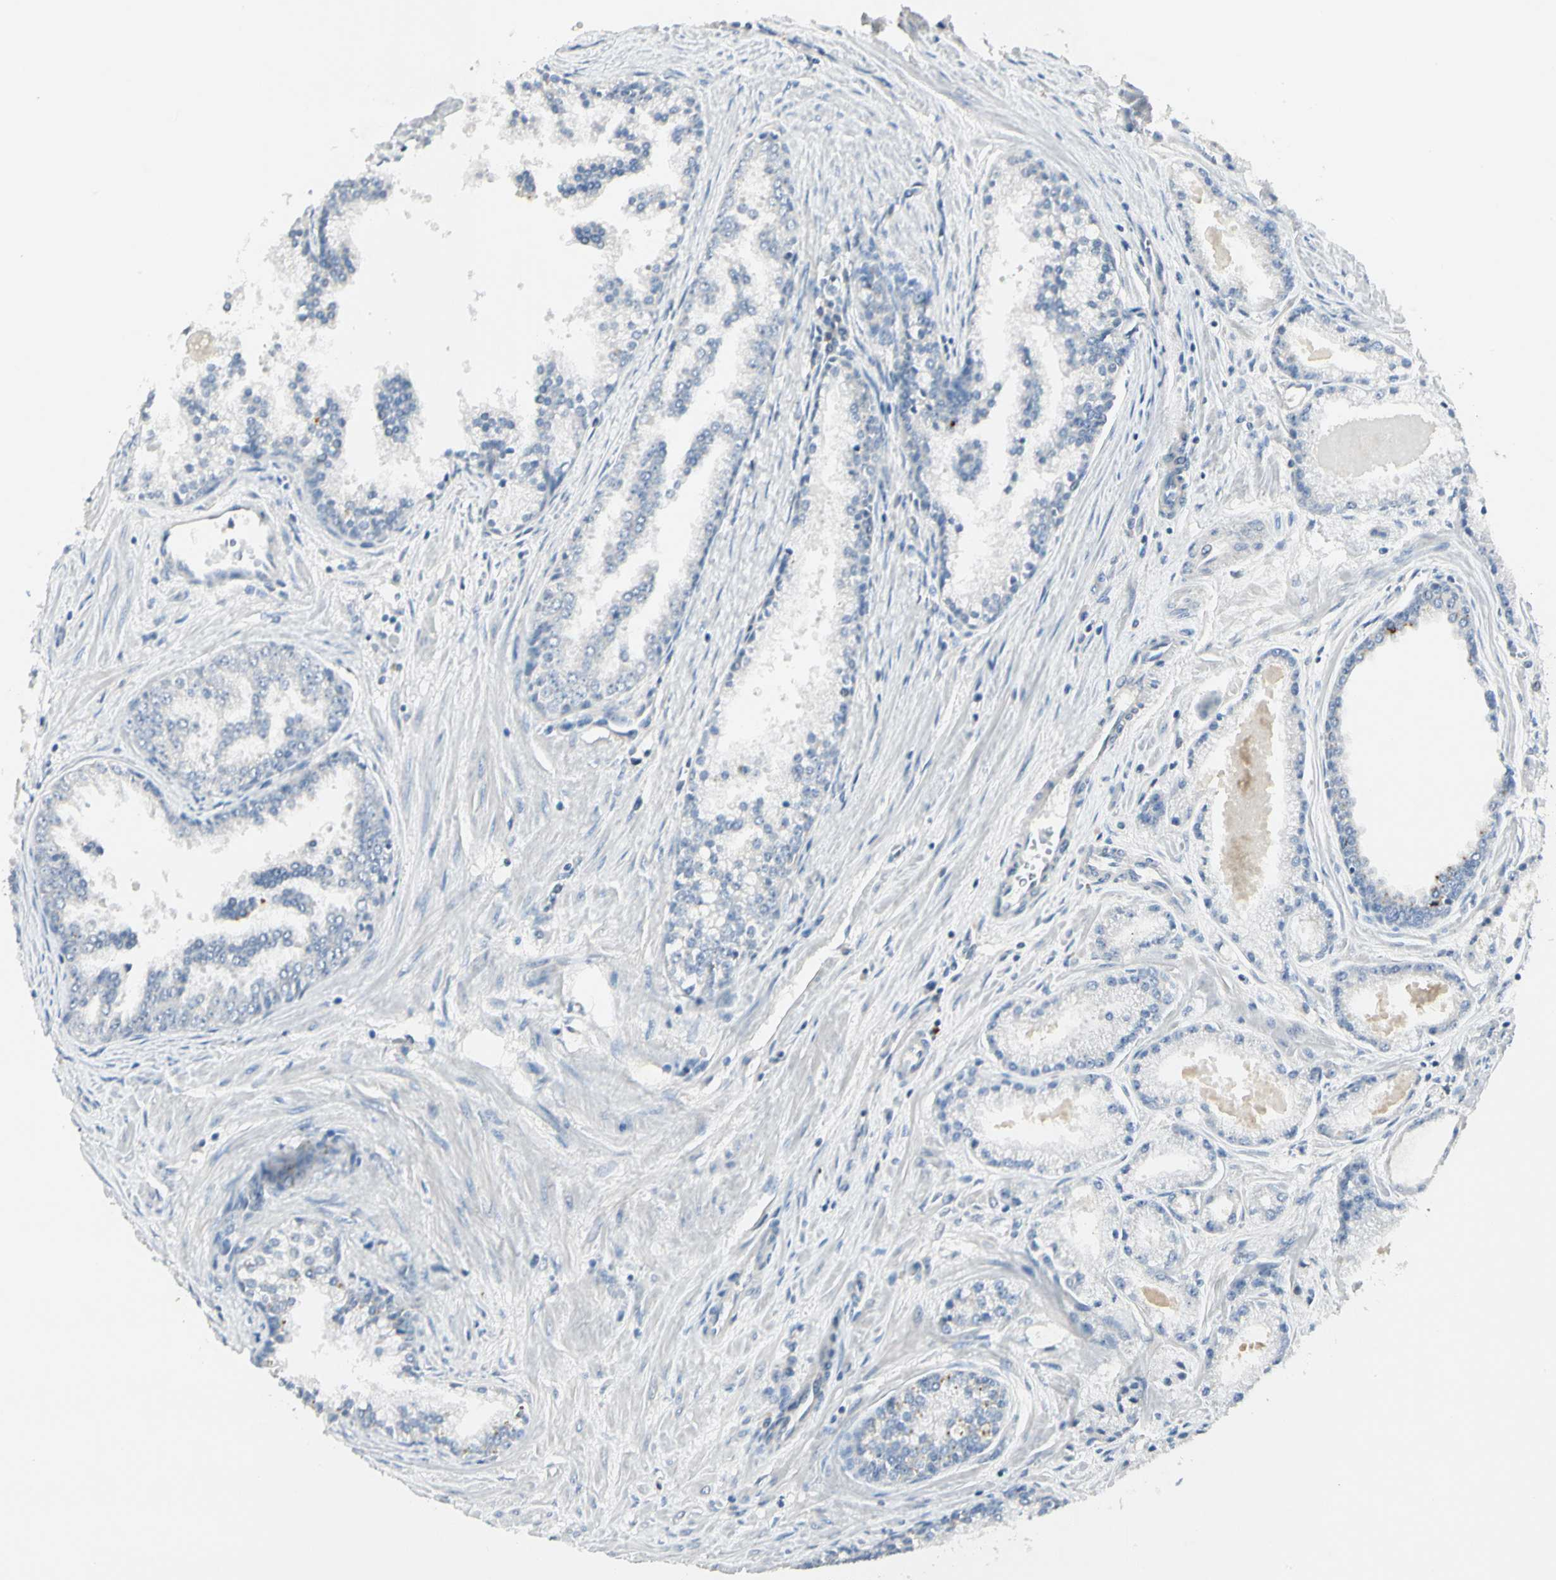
{"staining": {"intensity": "negative", "quantity": "none", "location": "none"}, "tissue": "prostate cancer", "cell_type": "Tumor cells", "image_type": "cancer", "snomed": [{"axis": "morphology", "description": "Adenocarcinoma, High grade"}, {"axis": "topography", "description": "Prostate"}], "caption": "This is an immunohistochemistry image of prostate cancer. There is no positivity in tumor cells.", "gene": "PRSS21", "patient": {"sex": "male", "age": 61}}